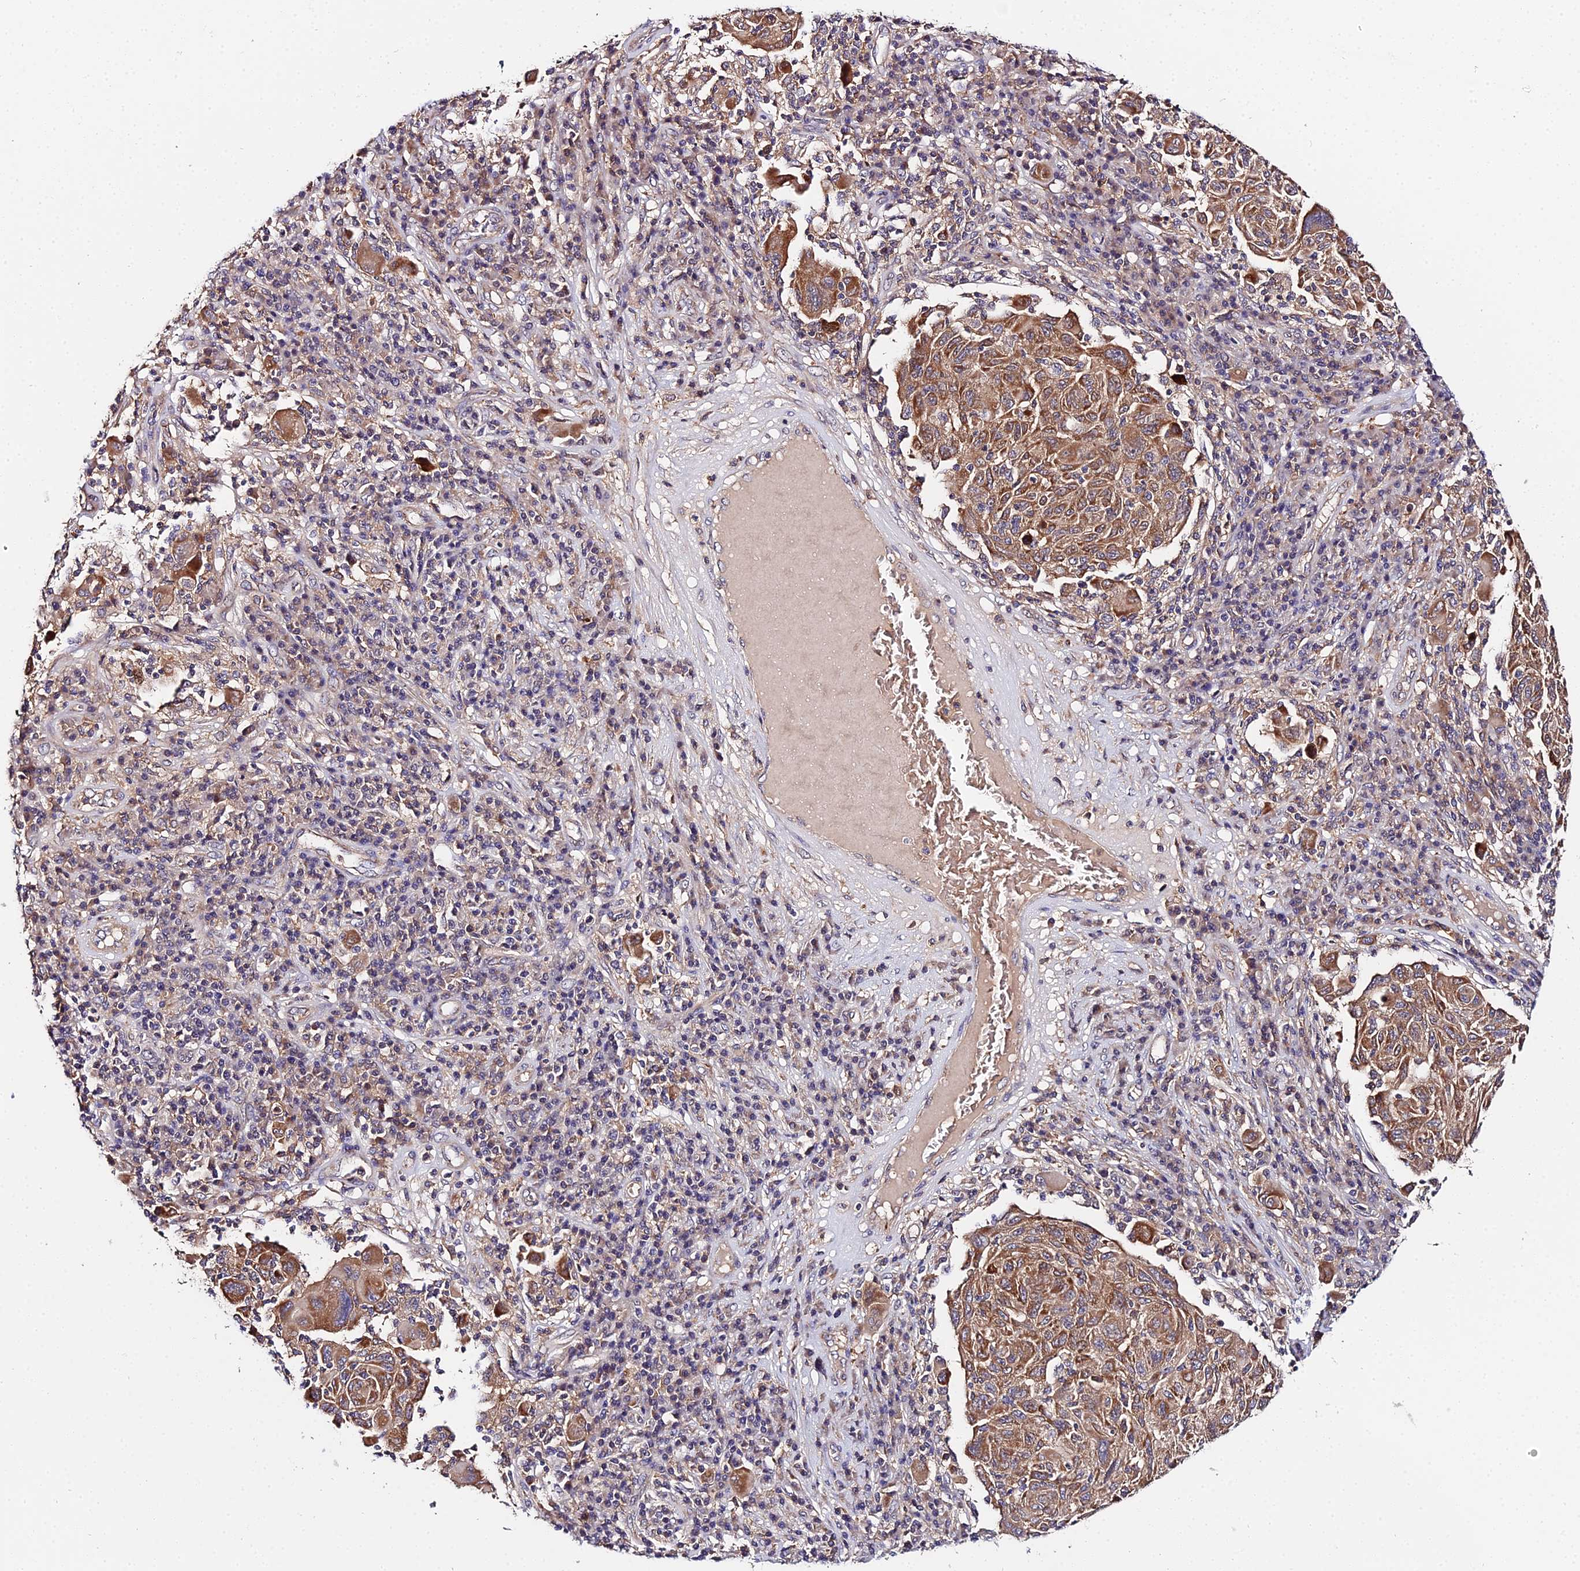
{"staining": {"intensity": "moderate", "quantity": ">75%", "location": "cytoplasmic/membranous"}, "tissue": "melanoma", "cell_type": "Tumor cells", "image_type": "cancer", "snomed": [{"axis": "morphology", "description": "Malignant melanoma, NOS"}, {"axis": "topography", "description": "Skin"}], "caption": "A photomicrograph showing moderate cytoplasmic/membranous expression in approximately >75% of tumor cells in malignant melanoma, as visualized by brown immunohistochemical staining.", "gene": "ZBED8", "patient": {"sex": "male", "age": 53}}